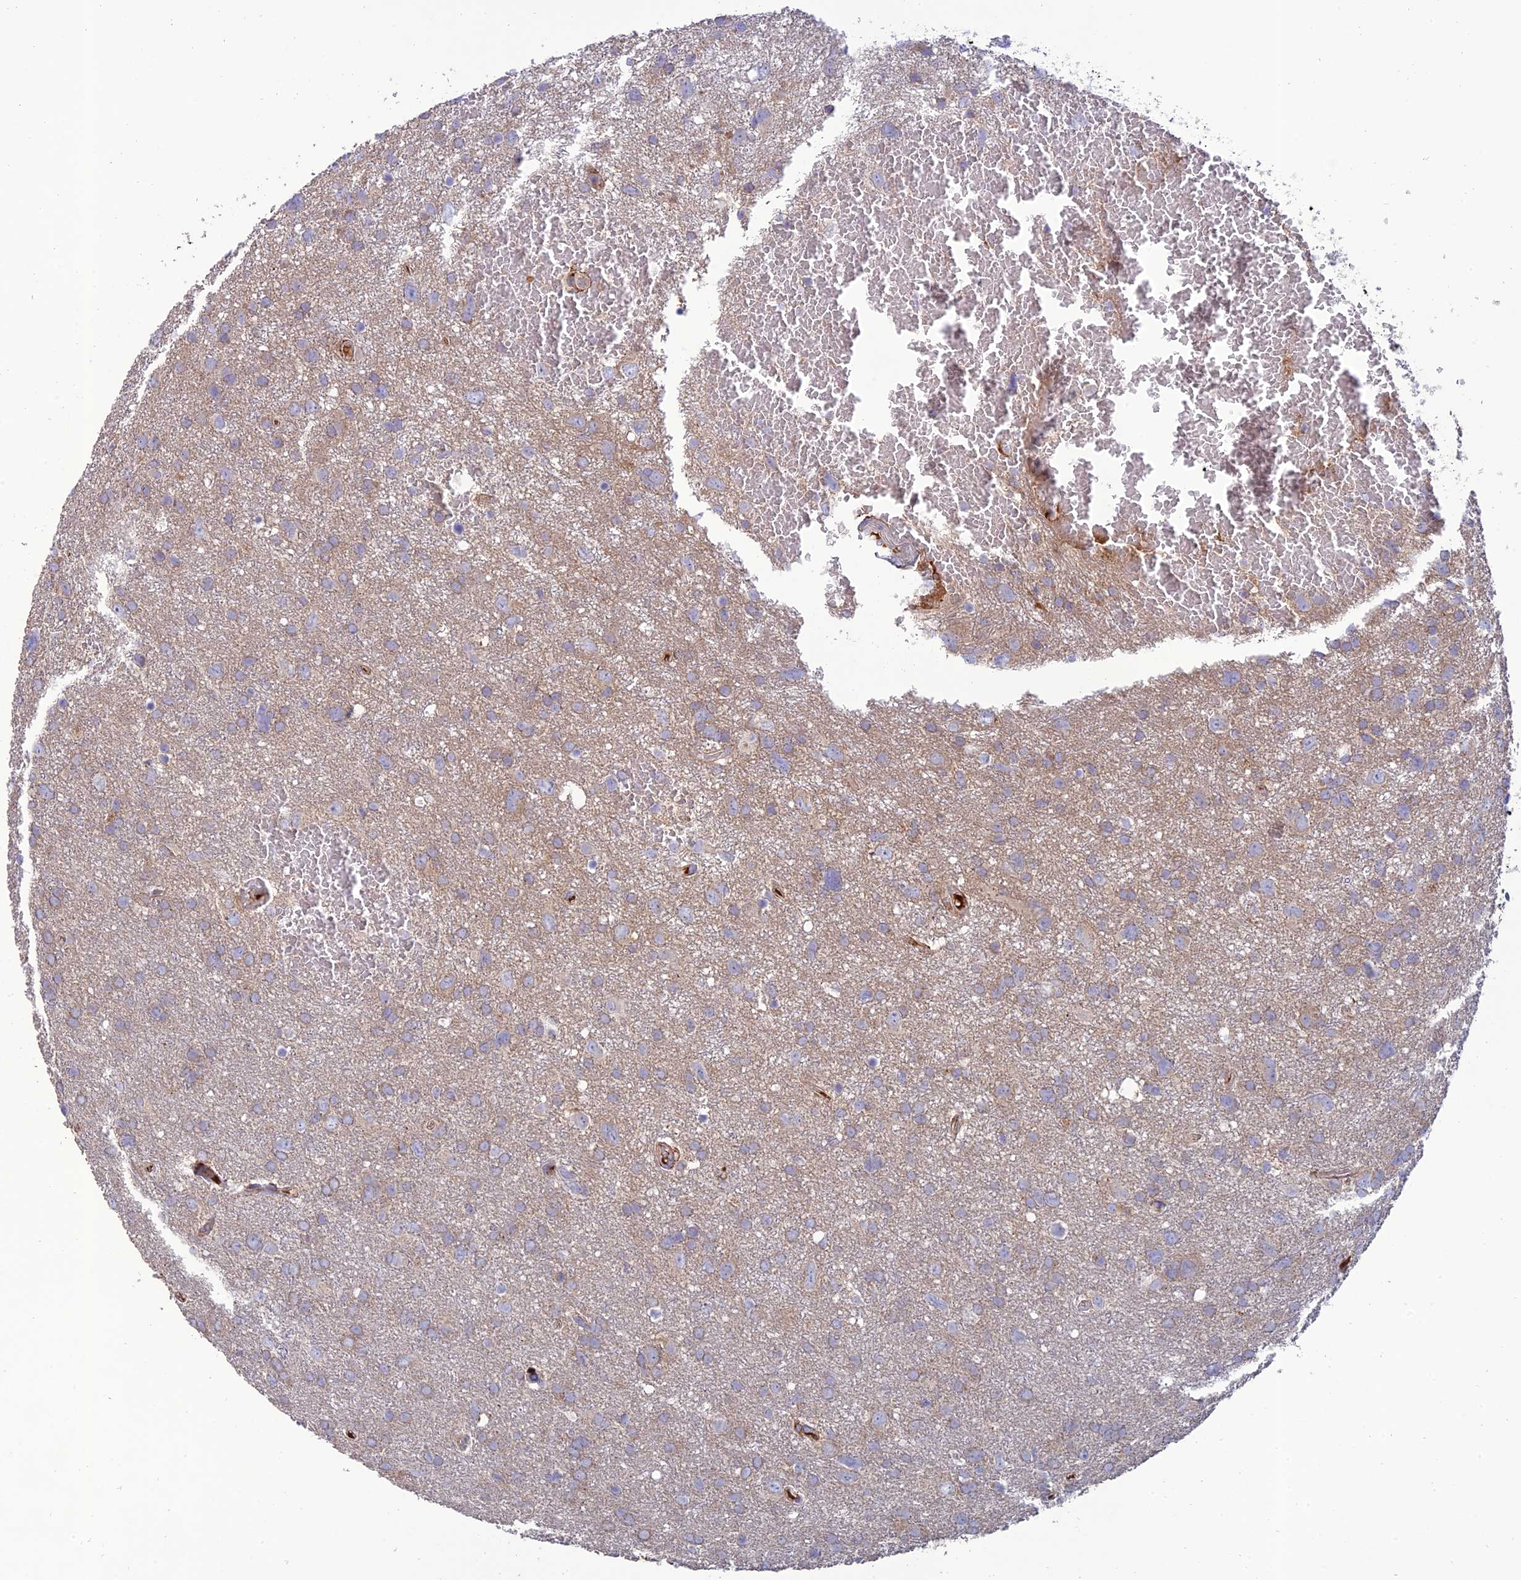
{"staining": {"intensity": "weak", "quantity": "25%-75%", "location": "cytoplasmic/membranous"}, "tissue": "glioma", "cell_type": "Tumor cells", "image_type": "cancer", "snomed": [{"axis": "morphology", "description": "Glioma, malignant, High grade"}, {"axis": "topography", "description": "Brain"}], "caption": "Tumor cells display low levels of weak cytoplasmic/membranous staining in approximately 25%-75% of cells in glioma.", "gene": "RCN3", "patient": {"sex": "male", "age": 61}}